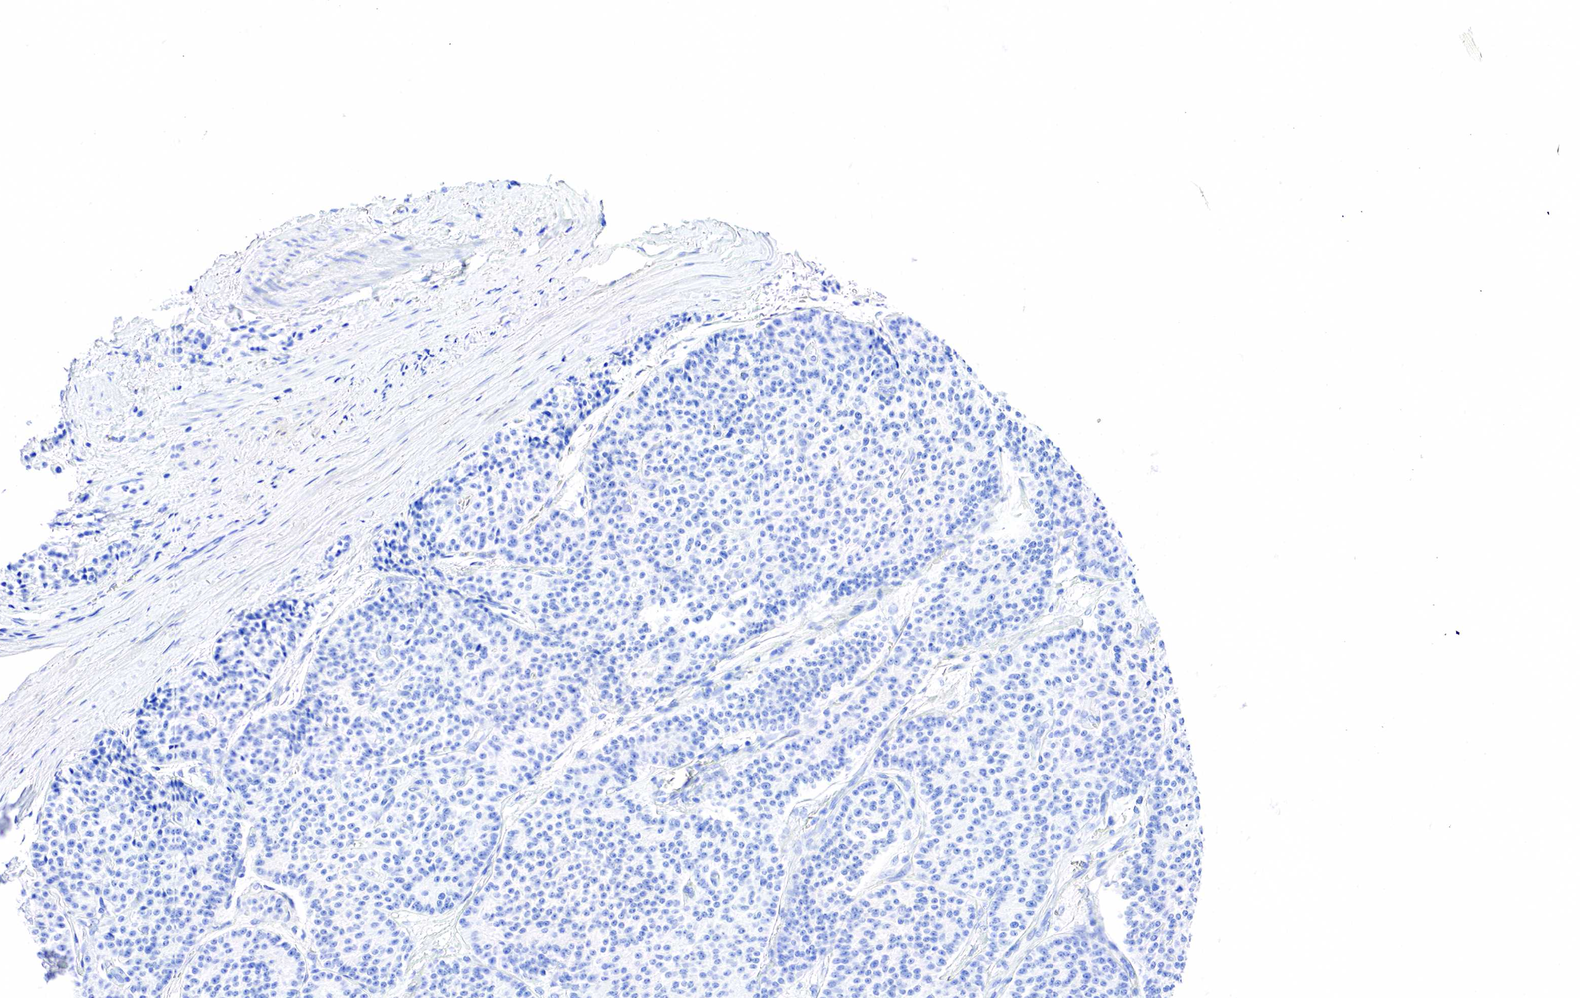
{"staining": {"intensity": "negative", "quantity": "none", "location": "none"}, "tissue": "carcinoid", "cell_type": "Tumor cells", "image_type": "cancer", "snomed": [{"axis": "morphology", "description": "Carcinoid, malignant, NOS"}, {"axis": "topography", "description": "Stomach"}], "caption": "Immunohistochemistry histopathology image of neoplastic tissue: human malignant carcinoid stained with DAB shows no significant protein staining in tumor cells.", "gene": "KRT7", "patient": {"sex": "female", "age": 76}}